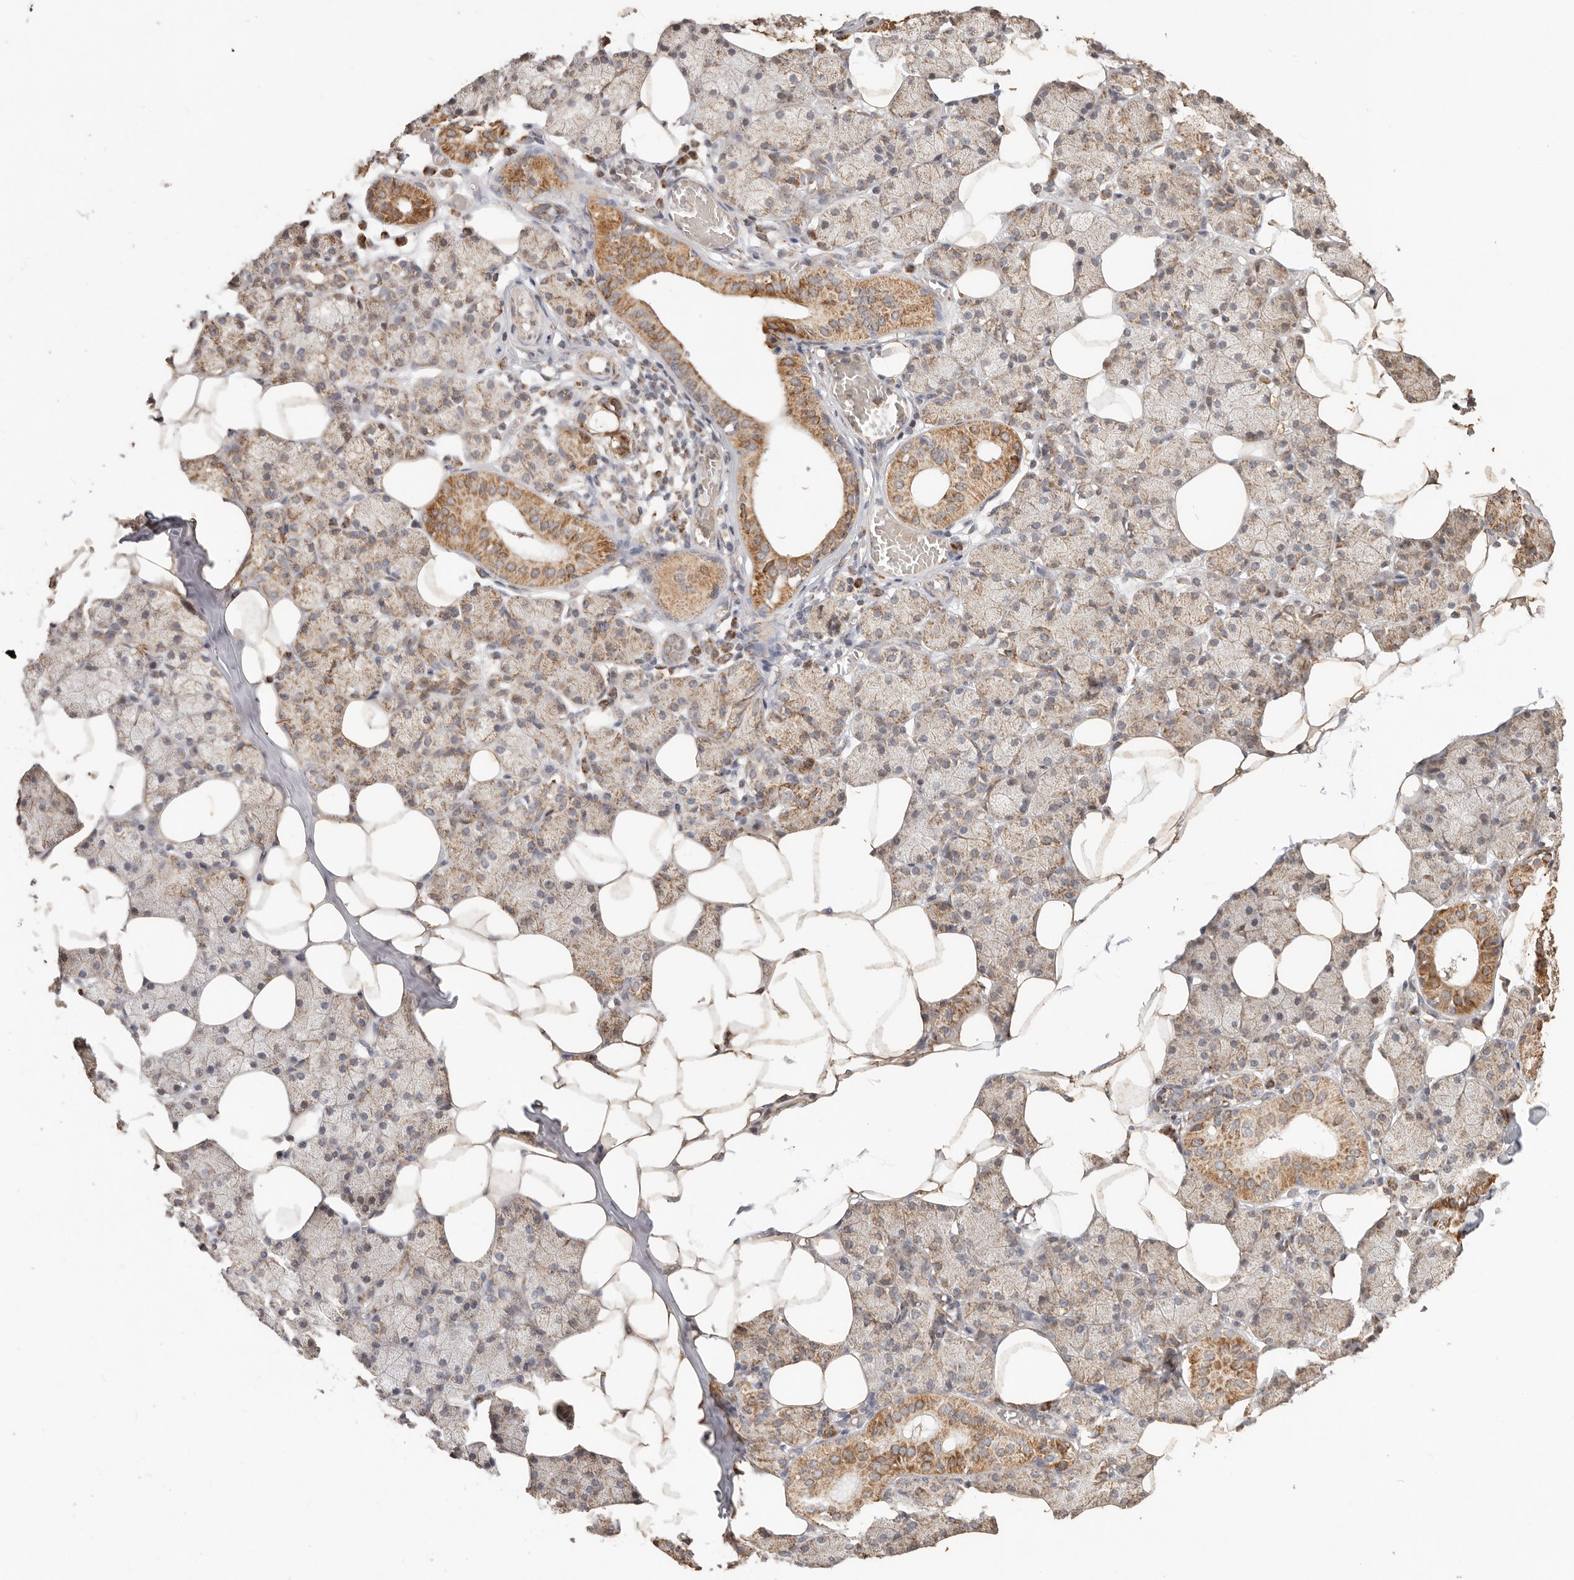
{"staining": {"intensity": "moderate", "quantity": ">75%", "location": "cytoplasmic/membranous"}, "tissue": "salivary gland", "cell_type": "Glandular cells", "image_type": "normal", "snomed": [{"axis": "morphology", "description": "Normal tissue, NOS"}, {"axis": "topography", "description": "Salivary gland"}], "caption": "DAB (3,3'-diaminobenzidine) immunohistochemical staining of unremarkable salivary gland shows moderate cytoplasmic/membranous protein staining in about >75% of glandular cells. (Stains: DAB (3,3'-diaminobenzidine) in brown, nuclei in blue, Microscopy: brightfield microscopy at high magnification).", "gene": "NDUFB11", "patient": {"sex": "female", "age": 33}}